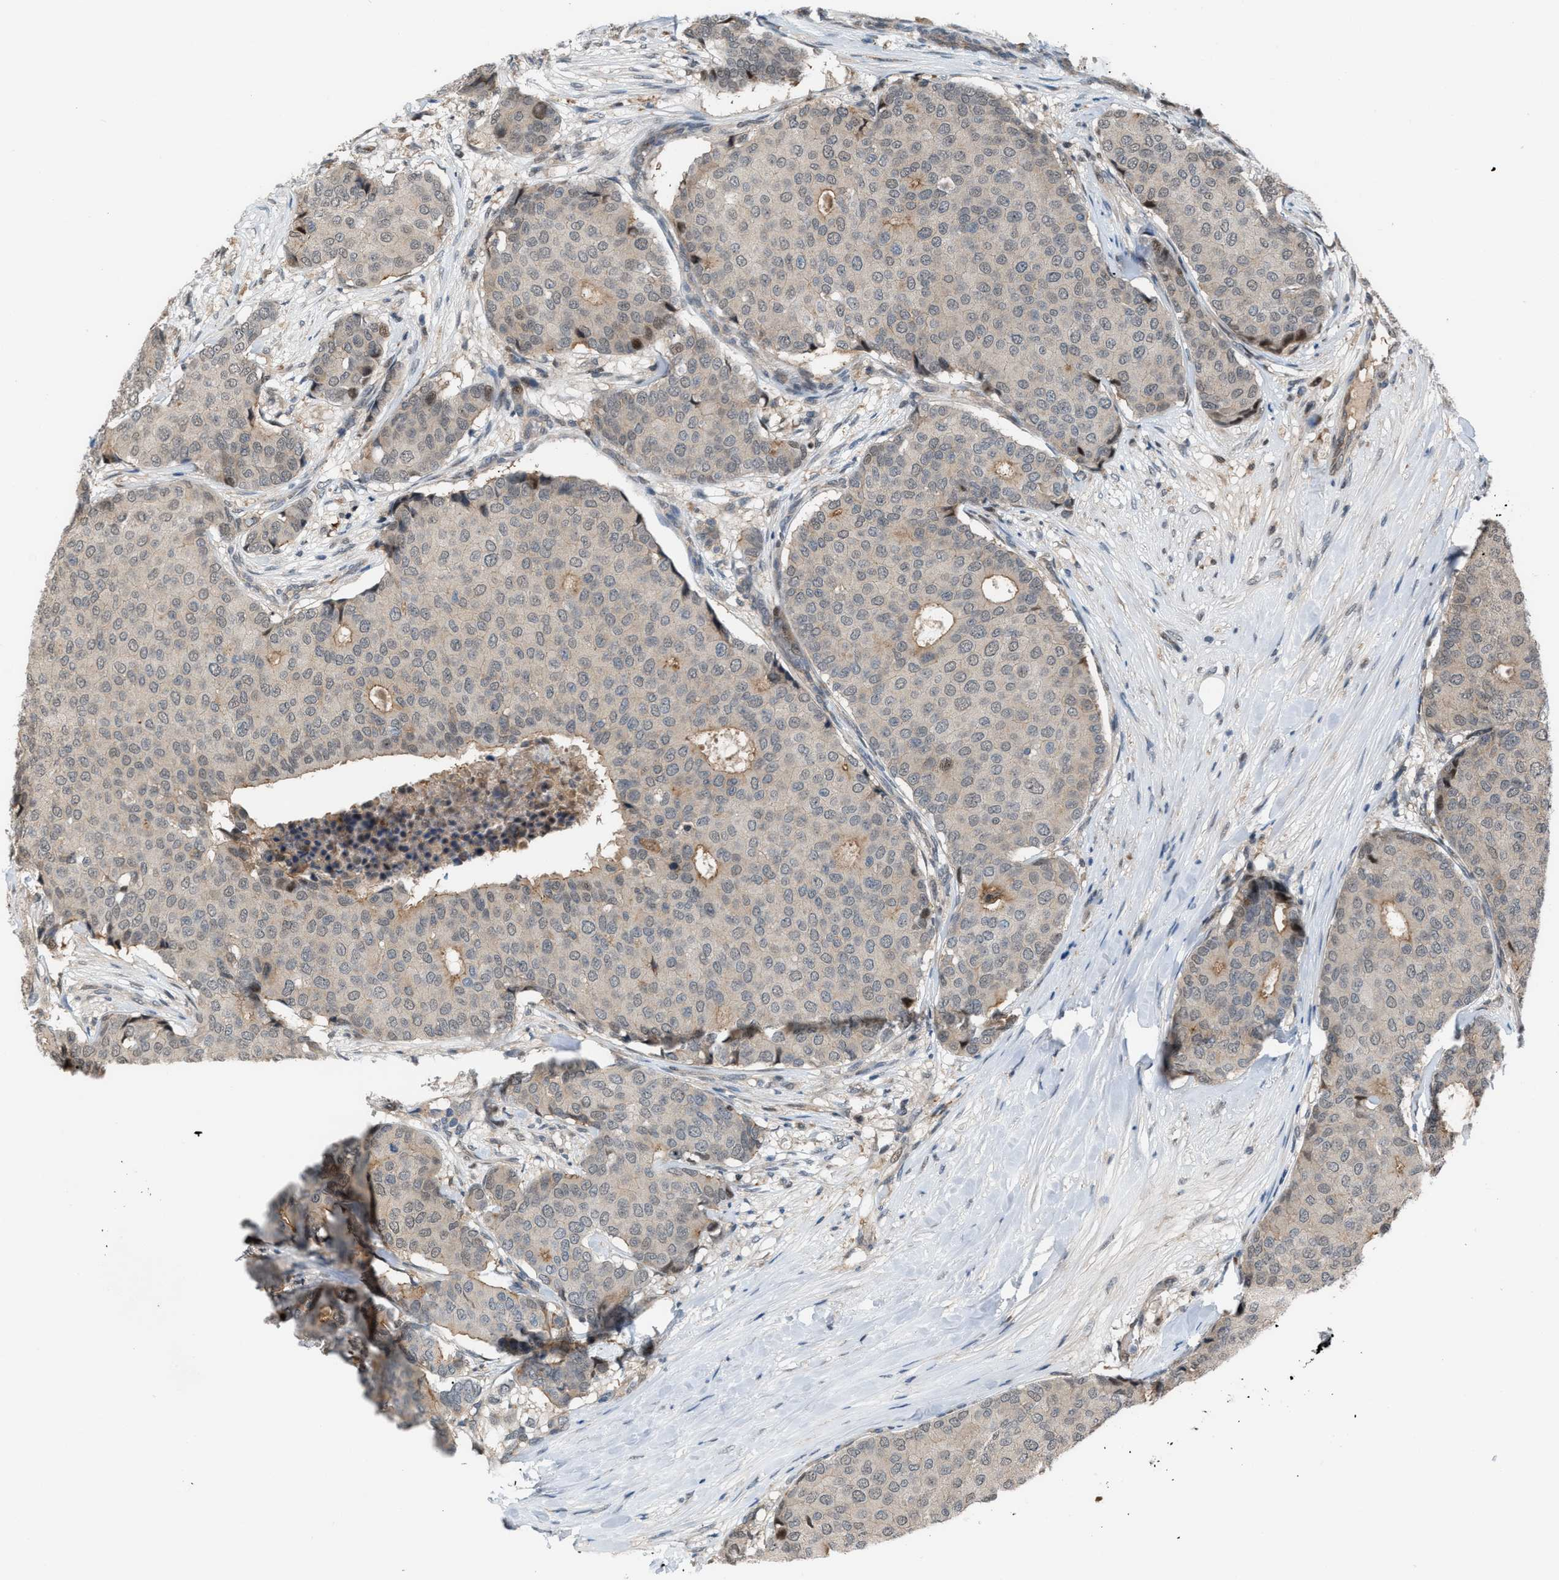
{"staining": {"intensity": "weak", "quantity": "<25%", "location": "cytoplasmic/membranous"}, "tissue": "breast cancer", "cell_type": "Tumor cells", "image_type": "cancer", "snomed": [{"axis": "morphology", "description": "Duct carcinoma"}, {"axis": "topography", "description": "Breast"}], "caption": "DAB (3,3'-diaminobenzidine) immunohistochemical staining of human breast cancer displays no significant staining in tumor cells.", "gene": "RFFL", "patient": {"sex": "female", "age": 75}}